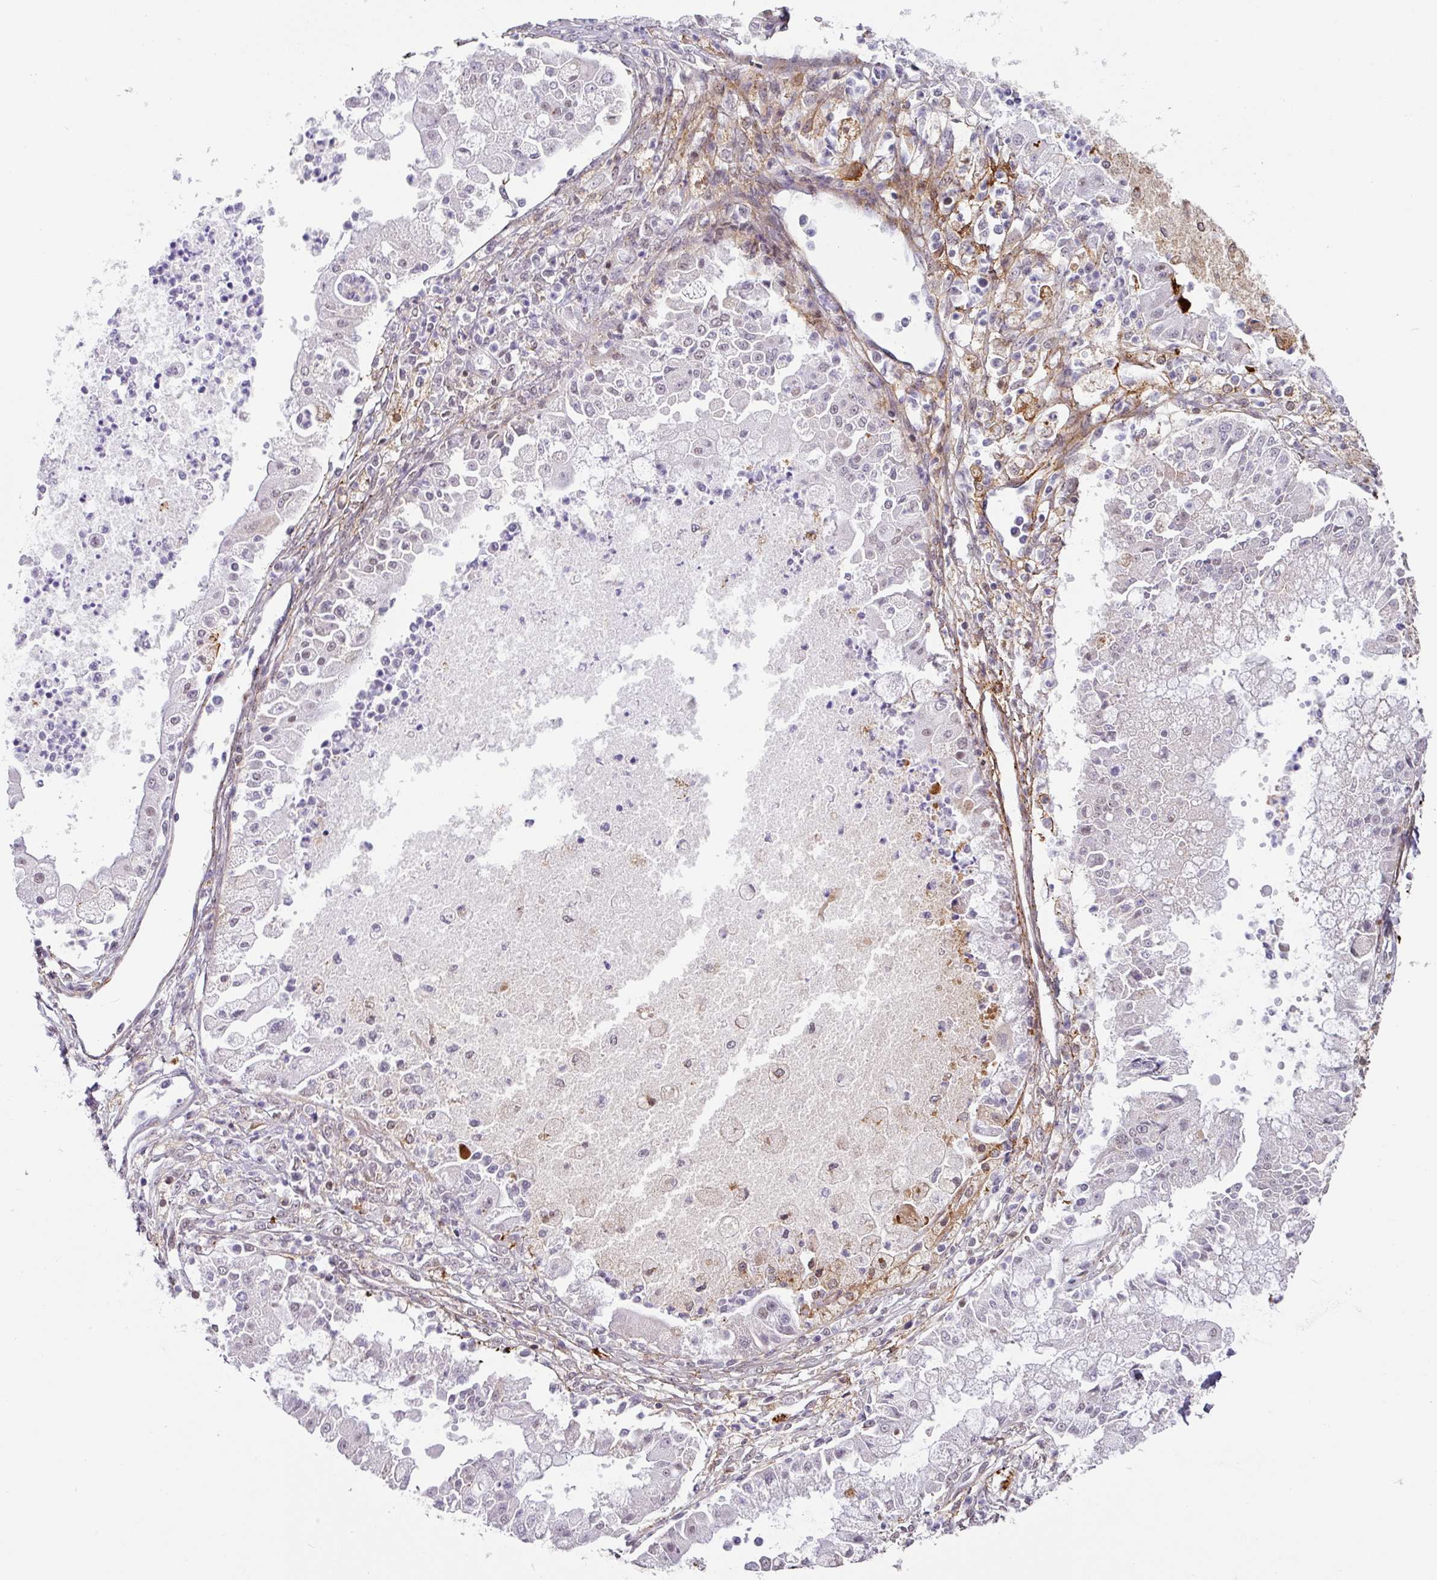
{"staining": {"intensity": "weak", "quantity": "25%-75%", "location": "nuclear"}, "tissue": "ovarian cancer", "cell_type": "Tumor cells", "image_type": "cancer", "snomed": [{"axis": "morphology", "description": "Cystadenocarcinoma, mucinous, NOS"}, {"axis": "topography", "description": "Ovary"}], "caption": "IHC of ovarian mucinous cystadenocarcinoma shows low levels of weak nuclear expression in approximately 25%-75% of tumor cells. (brown staining indicates protein expression, while blue staining denotes nuclei).", "gene": "C1QB", "patient": {"sex": "female", "age": 70}}